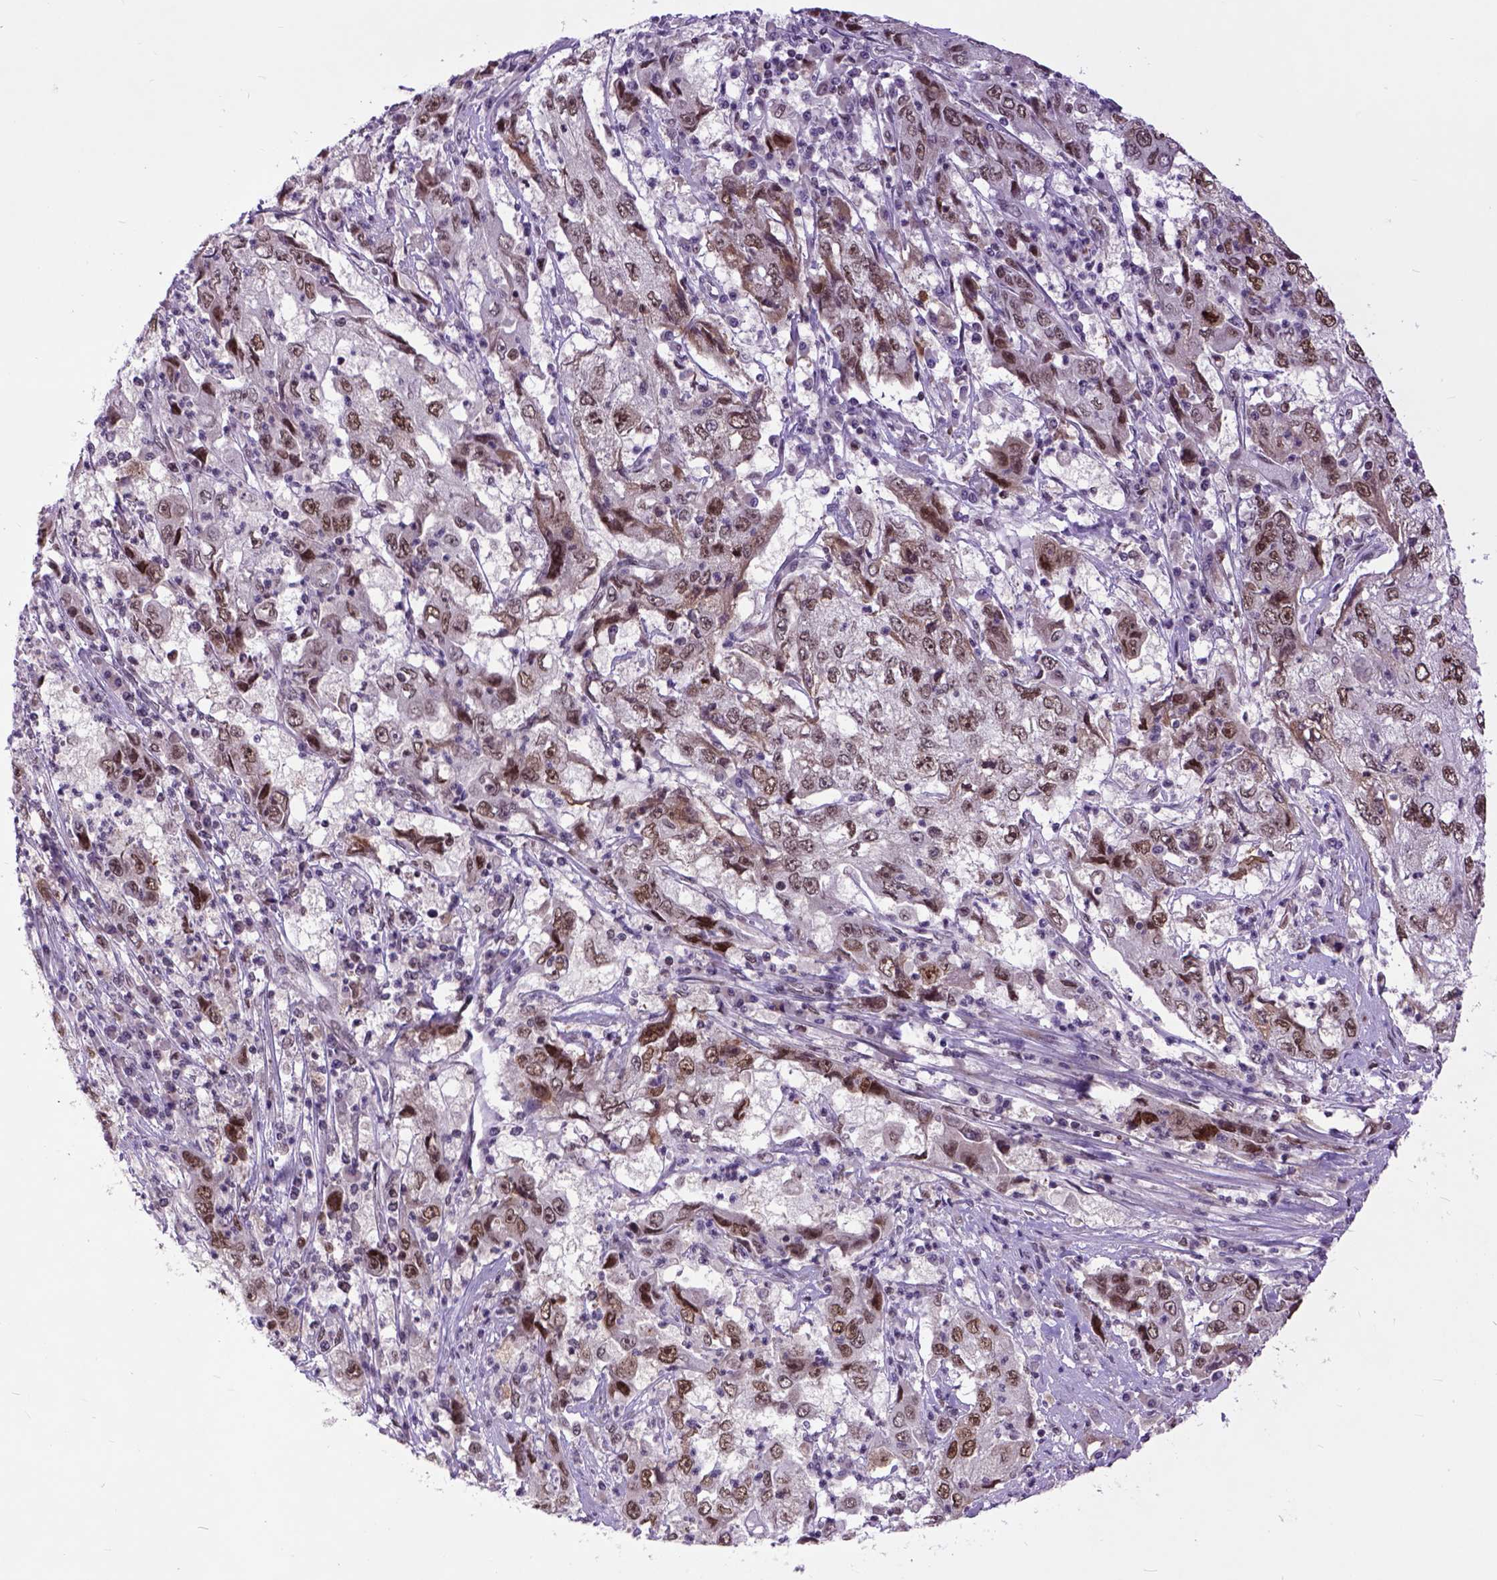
{"staining": {"intensity": "moderate", "quantity": ">75%", "location": "nuclear"}, "tissue": "cervical cancer", "cell_type": "Tumor cells", "image_type": "cancer", "snomed": [{"axis": "morphology", "description": "Squamous cell carcinoma, NOS"}, {"axis": "topography", "description": "Cervix"}], "caption": "Cervical cancer tissue reveals moderate nuclear positivity in approximately >75% of tumor cells", "gene": "RCC2", "patient": {"sex": "female", "age": 36}}